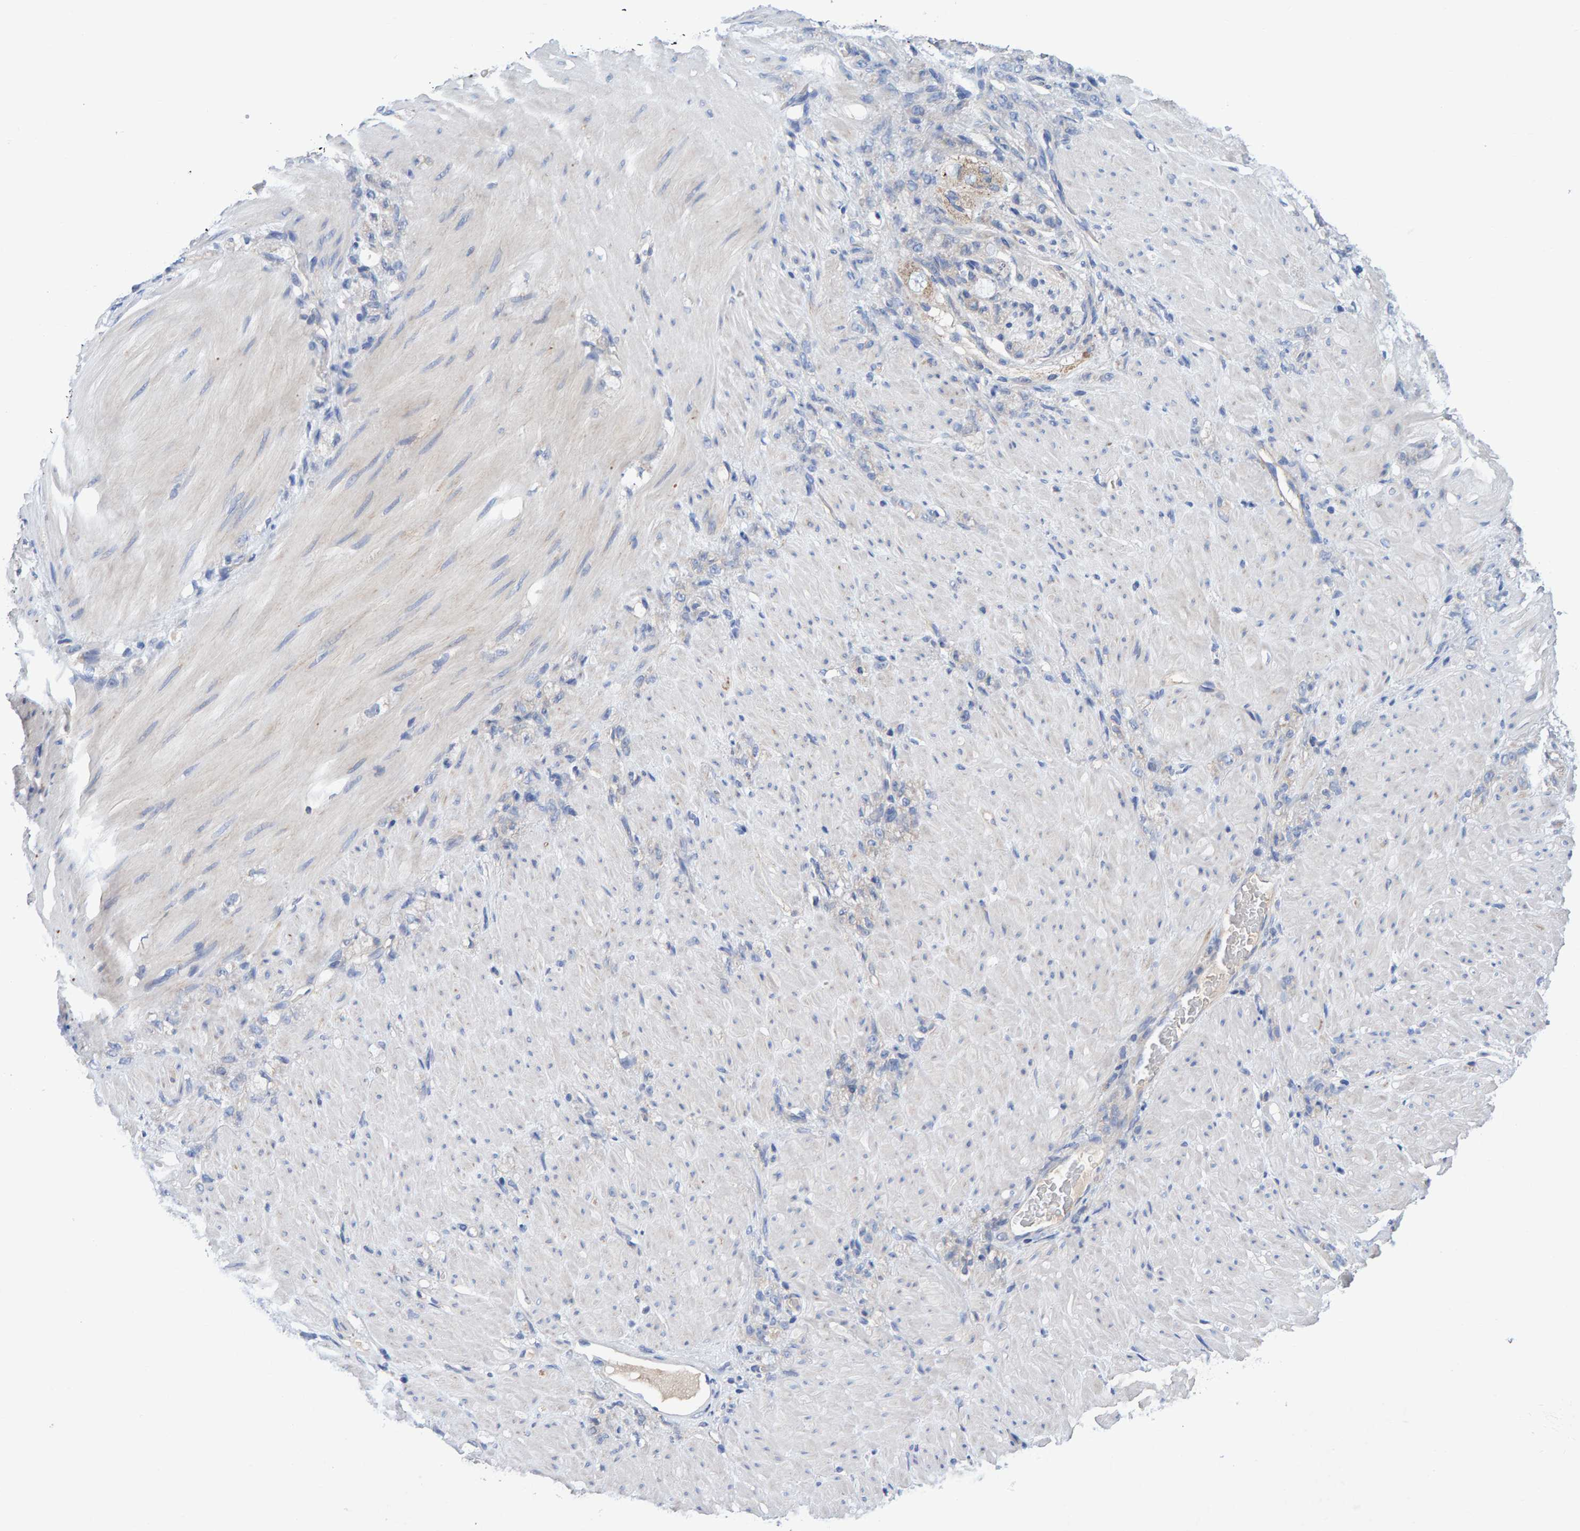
{"staining": {"intensity": "weak", "quantity": "<25%", "location": "cytoplasmic/membranous"}, "tissue": "stomach cancer", "cell_type": "Tumor cells", "image_type": "cancer", "snomed": [{"axis": "morphology", "description": "Normal tissue, NOS"}, {"axis": "morphology", "description": "Adenocarcinoma, NOS"}, {"axis": "topography", "description": "Stomach"}], "caption": "High power microscopy histopathology image of an immunohistochemistry photomicrograph of stomach adenocarcinoma, revealing no significant positivity in tumor cells. (DAB (3,3'-diaminobenzidine) IHC, high magnification).", "gene": "EFR3A", "patient": {"sex": "male", "age": 82}}